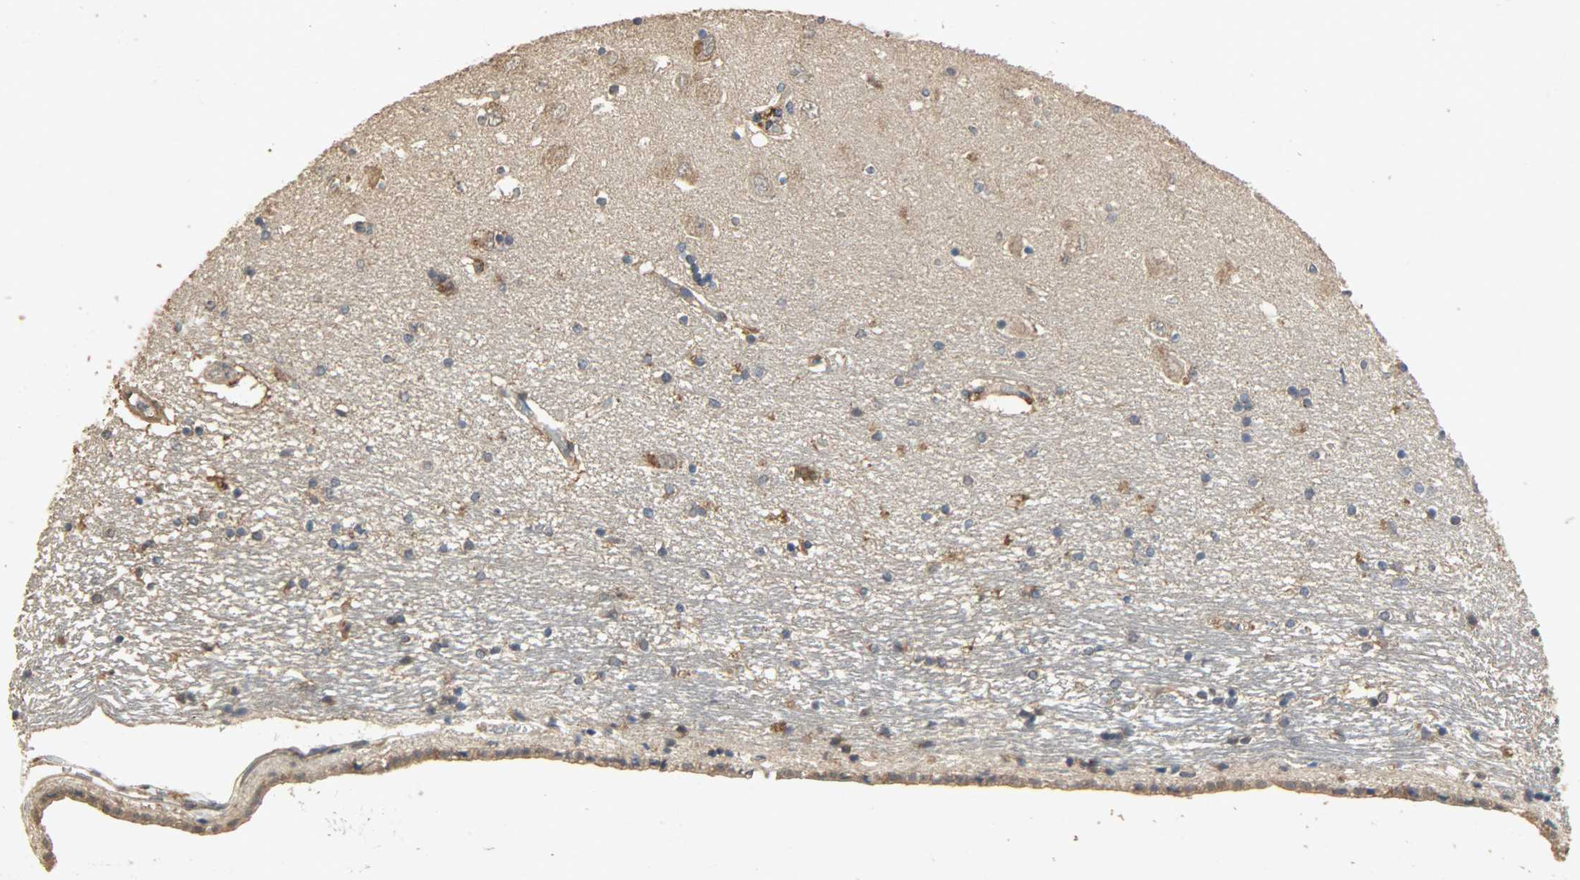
{"staining": {"intensity": "moderate", "quantity": "25%-75%", "location": "cytoplasmic/membranous"}, "tissue": "hippocampus", "cell_type": "Glial cells", "image_type": "normal", "snomed": [{"axis": "morphology", "description": "Normal tissue, NOS"}, {"axis": "topography", "description": "Hippocampus"}], "caption": "This is a photomicrograph of immunohistochemistry staining of unremarkable hippocampus, which shows moderate expression in the cytoplasmic/membranous of glial cells.", "gene": "CDKN2C", "patient": {"sex": "female", "age": 54}}